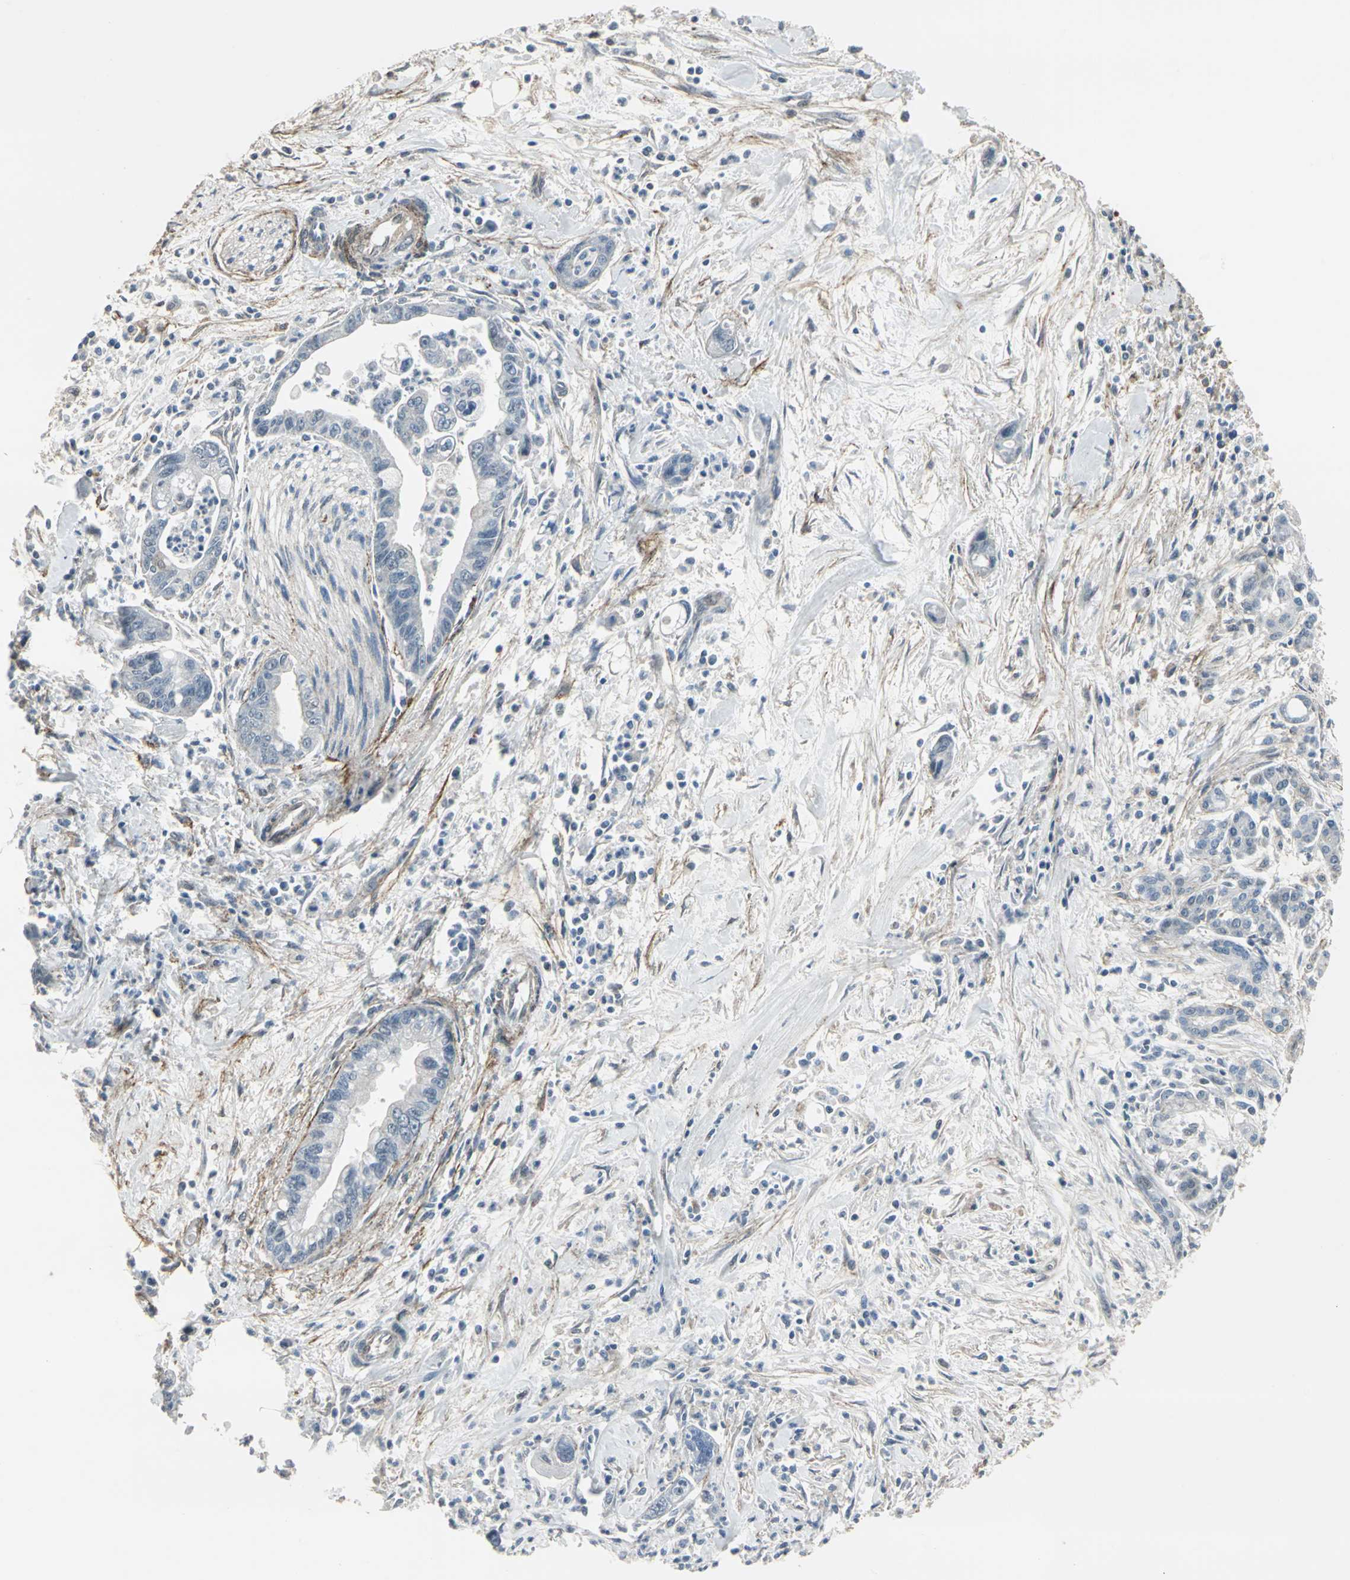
{"staining": {"intensity": "negative", "quantity": "none", "location": "none"}, "tissue": "pancreatic cancer", "cell_type": "Tumor cells", "image_type": "cancer", "snomed": [{"axis": "morphology", "description": "Adenocarcinoma, NOS"}, {"axis": "topography", "description": "Pancreas"}], "caption": "Tumor cells are negative for protein expression in human adenocarcinoma (pancreatic).", "gene": "DNAJB4", "patient": {"sex": "male", "age": 70}}